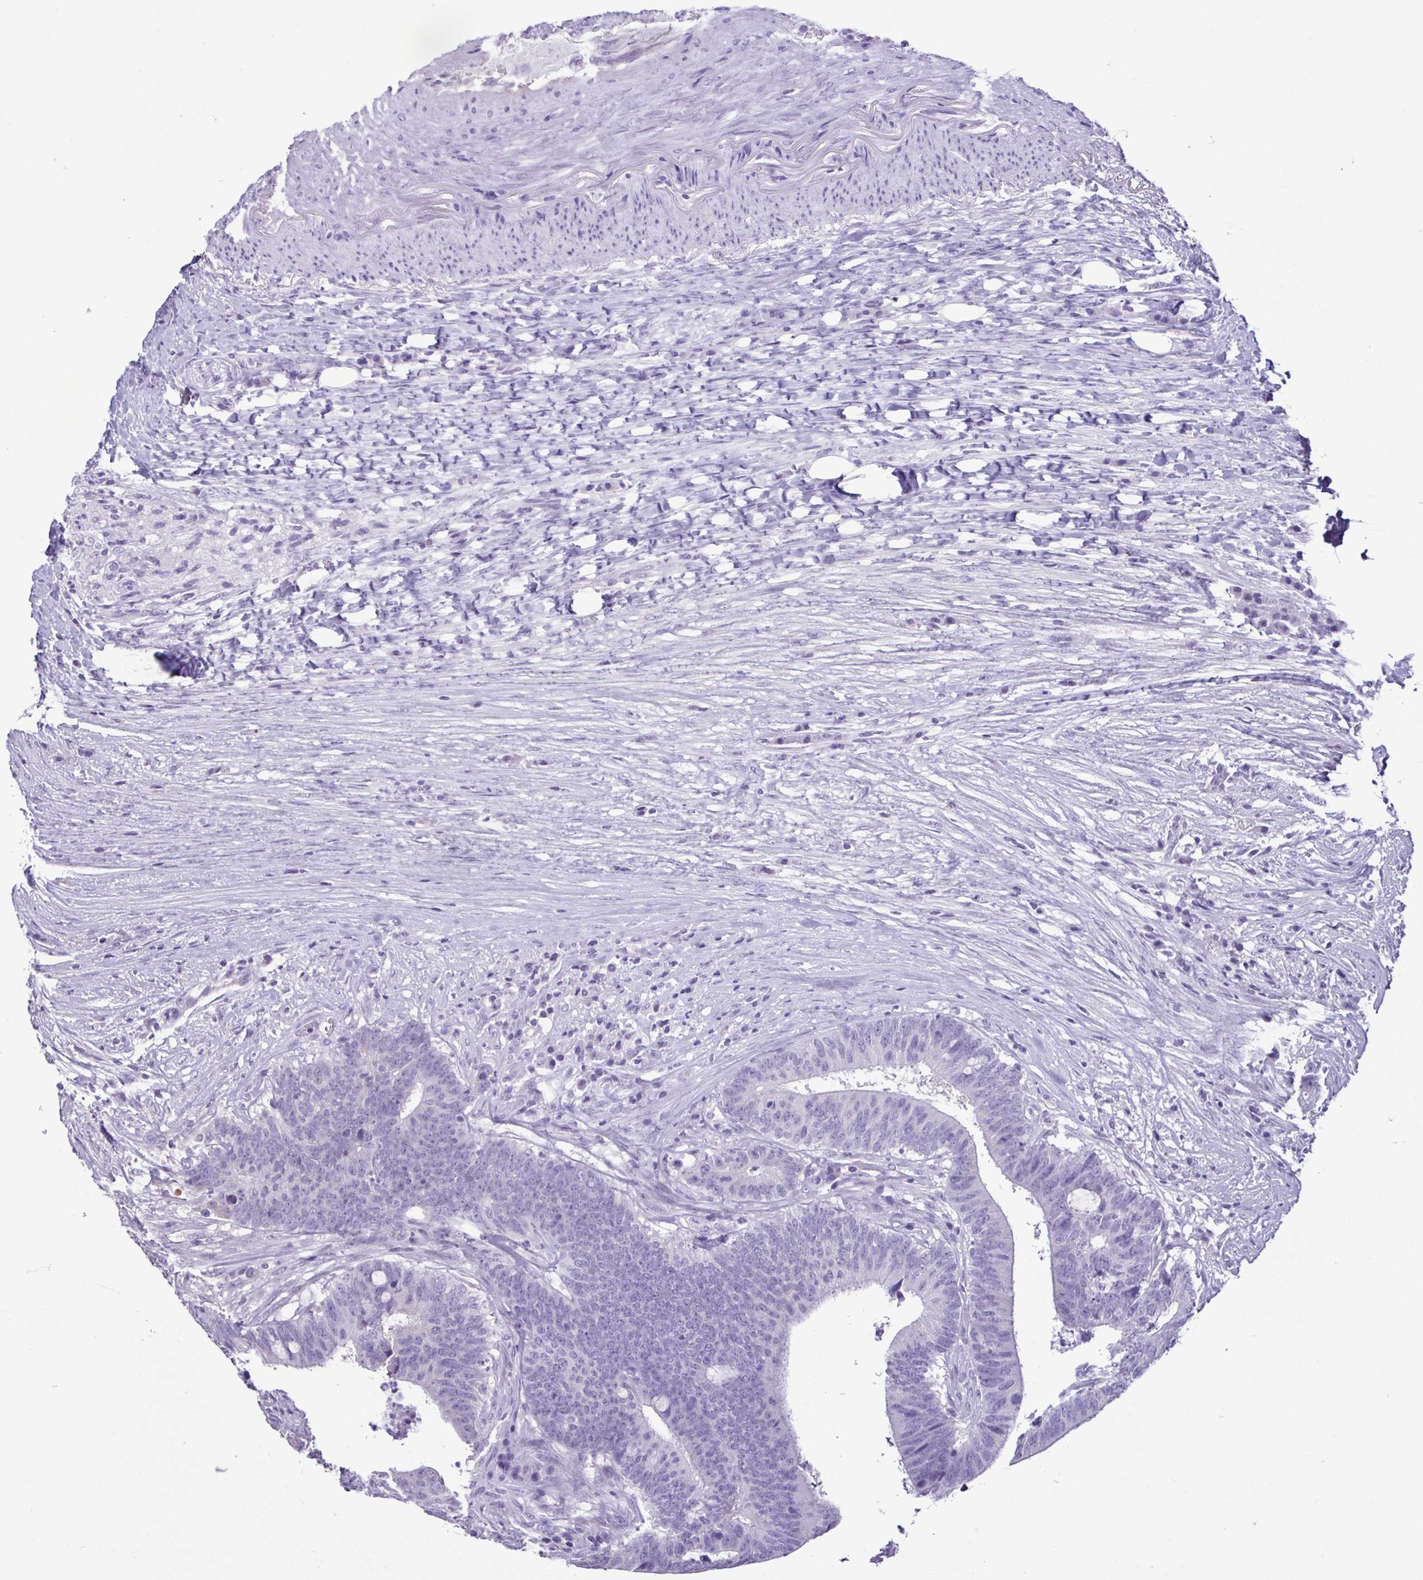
{"staining": {"intensity": "negative", "quantity": "none", "location": "none"}, "tissue": "colorectal cancer", "cell_type": "Tumor cells", "image_type": "cancer", "snomed": [{"axis": "morphology", "description": "Adenocarcinoma, NOS"}, {"axis": "topography", "description": "Colon"}], "caption": "High magnification brightfield microscopy of colorectal cancer stained with DAB (3,3'-diaminobenzidine) (brown) and counterstained with hematoxylin (blue): tumor cells show no significant staining.", "gene": "CBY2", "patient": {"sex": "female", "age": 43}}